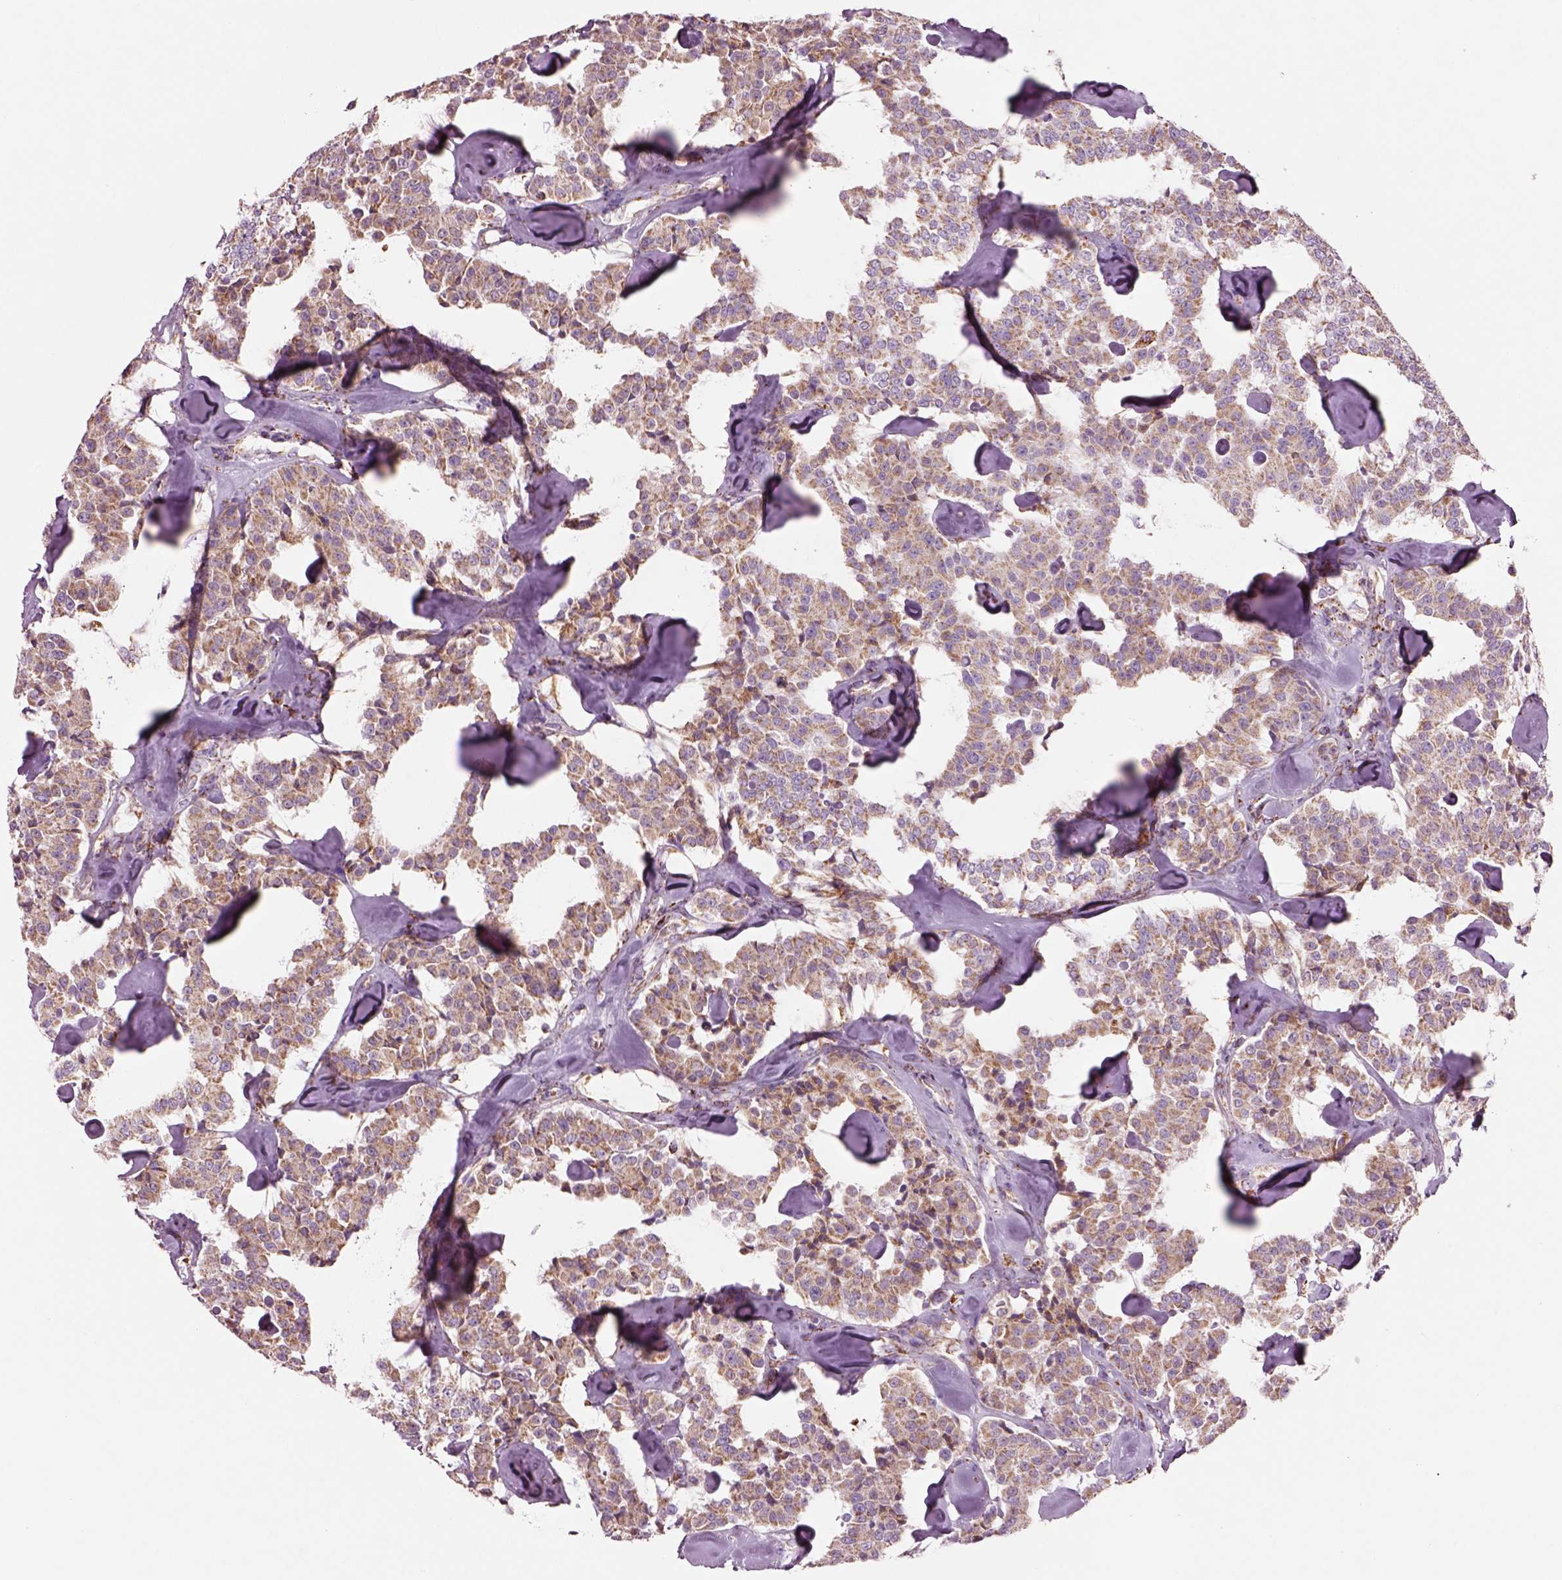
{"staining": {"intensity": "moderate", "quantity": ">75%", "location": "cytoplasmic/membranous"}, "tissue": "carcinoid", "cell_type": "Tumor cells", "image_type": "cancer", "snomed": [{"axis": "morphology", "description": "Carcinoid, malignant, NOS"}, {"axis": "topography", "description": "Pancreas"}], "caption": "This is an image of immunohistochemistry staining of carcinoid, which shows moderate expression in the cytoplasmic/membranous of tumor cells.", "gene": "SLC25A24", "patient": {"sex": "male", "age": 41}}